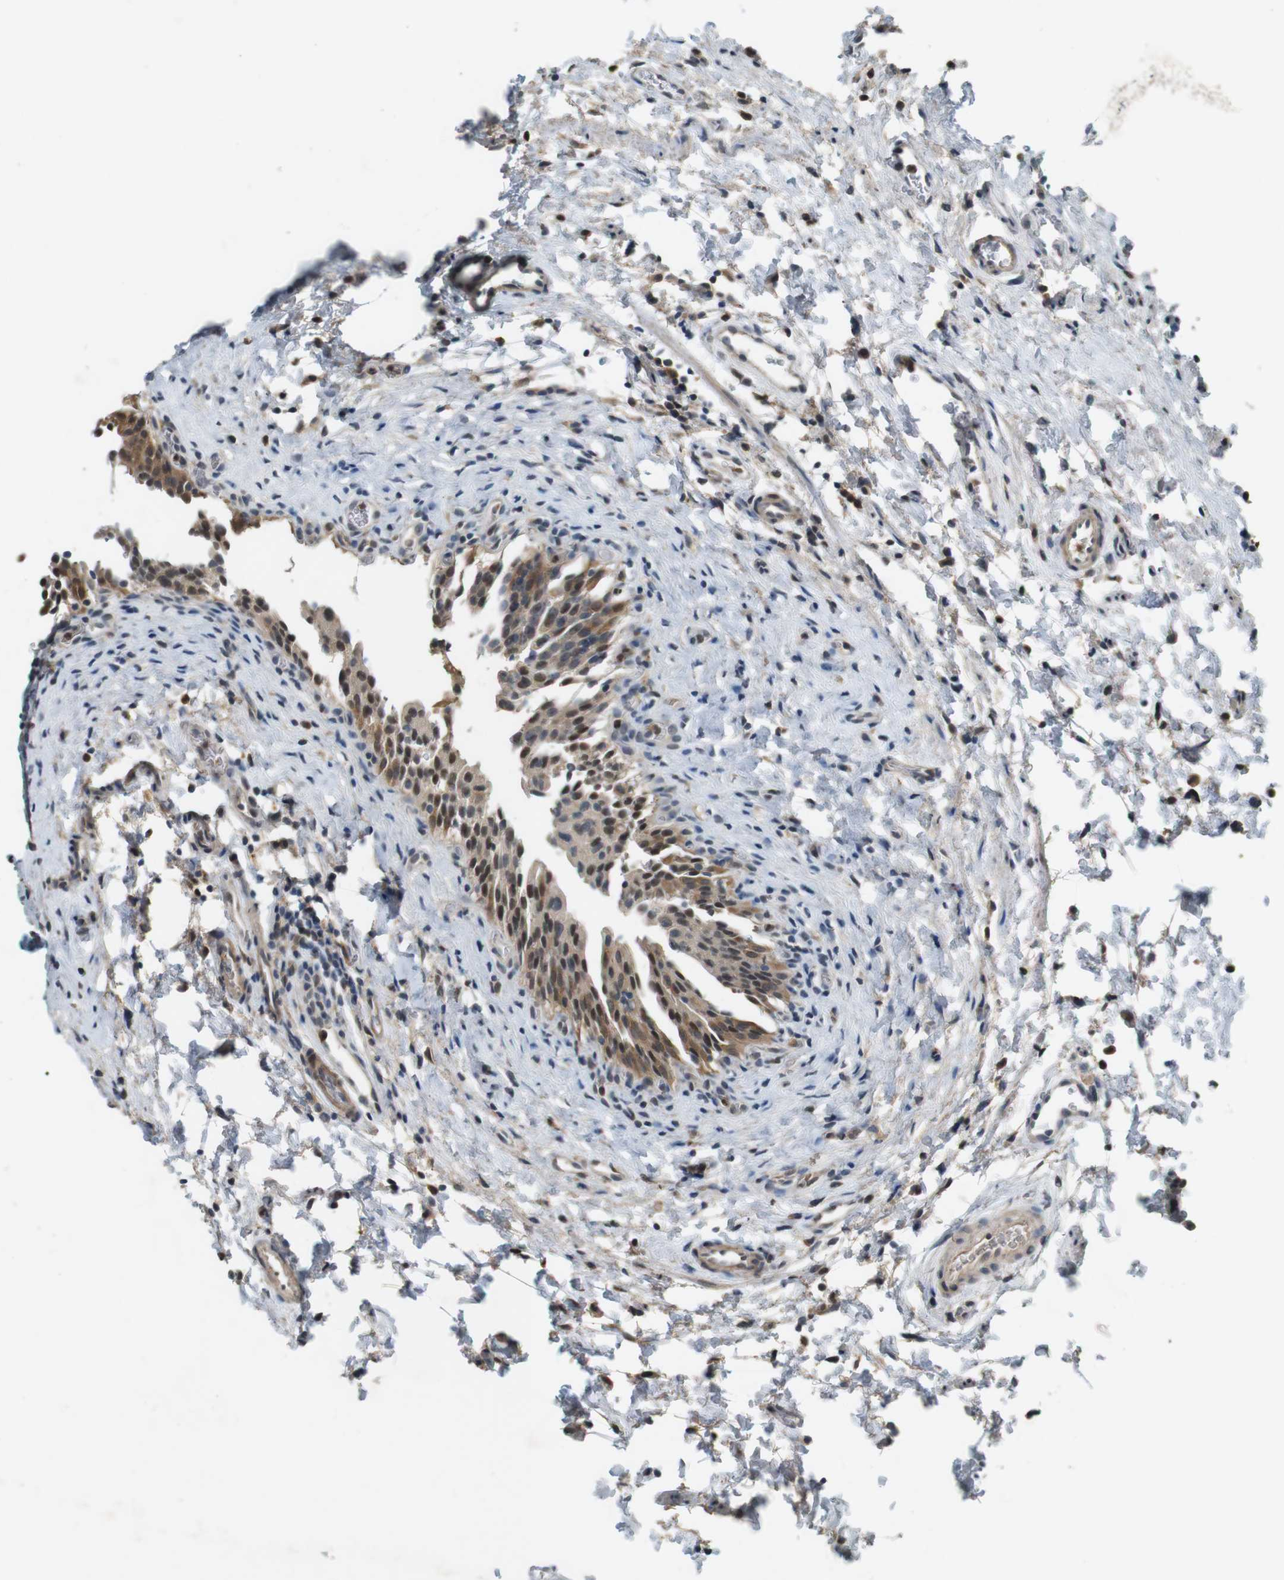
{"staining": {"intensity": "moderate", "quantity": ">75%", "location": "cytoplasmic/membranous,nuclear"}, "tissue": "urinary bladder", "cell_type": "Urothelial cells", "image_type": "normal", "snomed": [{"axis": "morphology", "description": "Normal tissue, NOS"}, {"axis": "topography", "description": "Urinary bladder"}], "caption": "Moderate cytoplasmic/membranous,nuclear staining is present in about >75% of urothelial cells in benign urinary bladder.", "gene": "CDK14", "patient": {"sex": "male", "age": 51}}